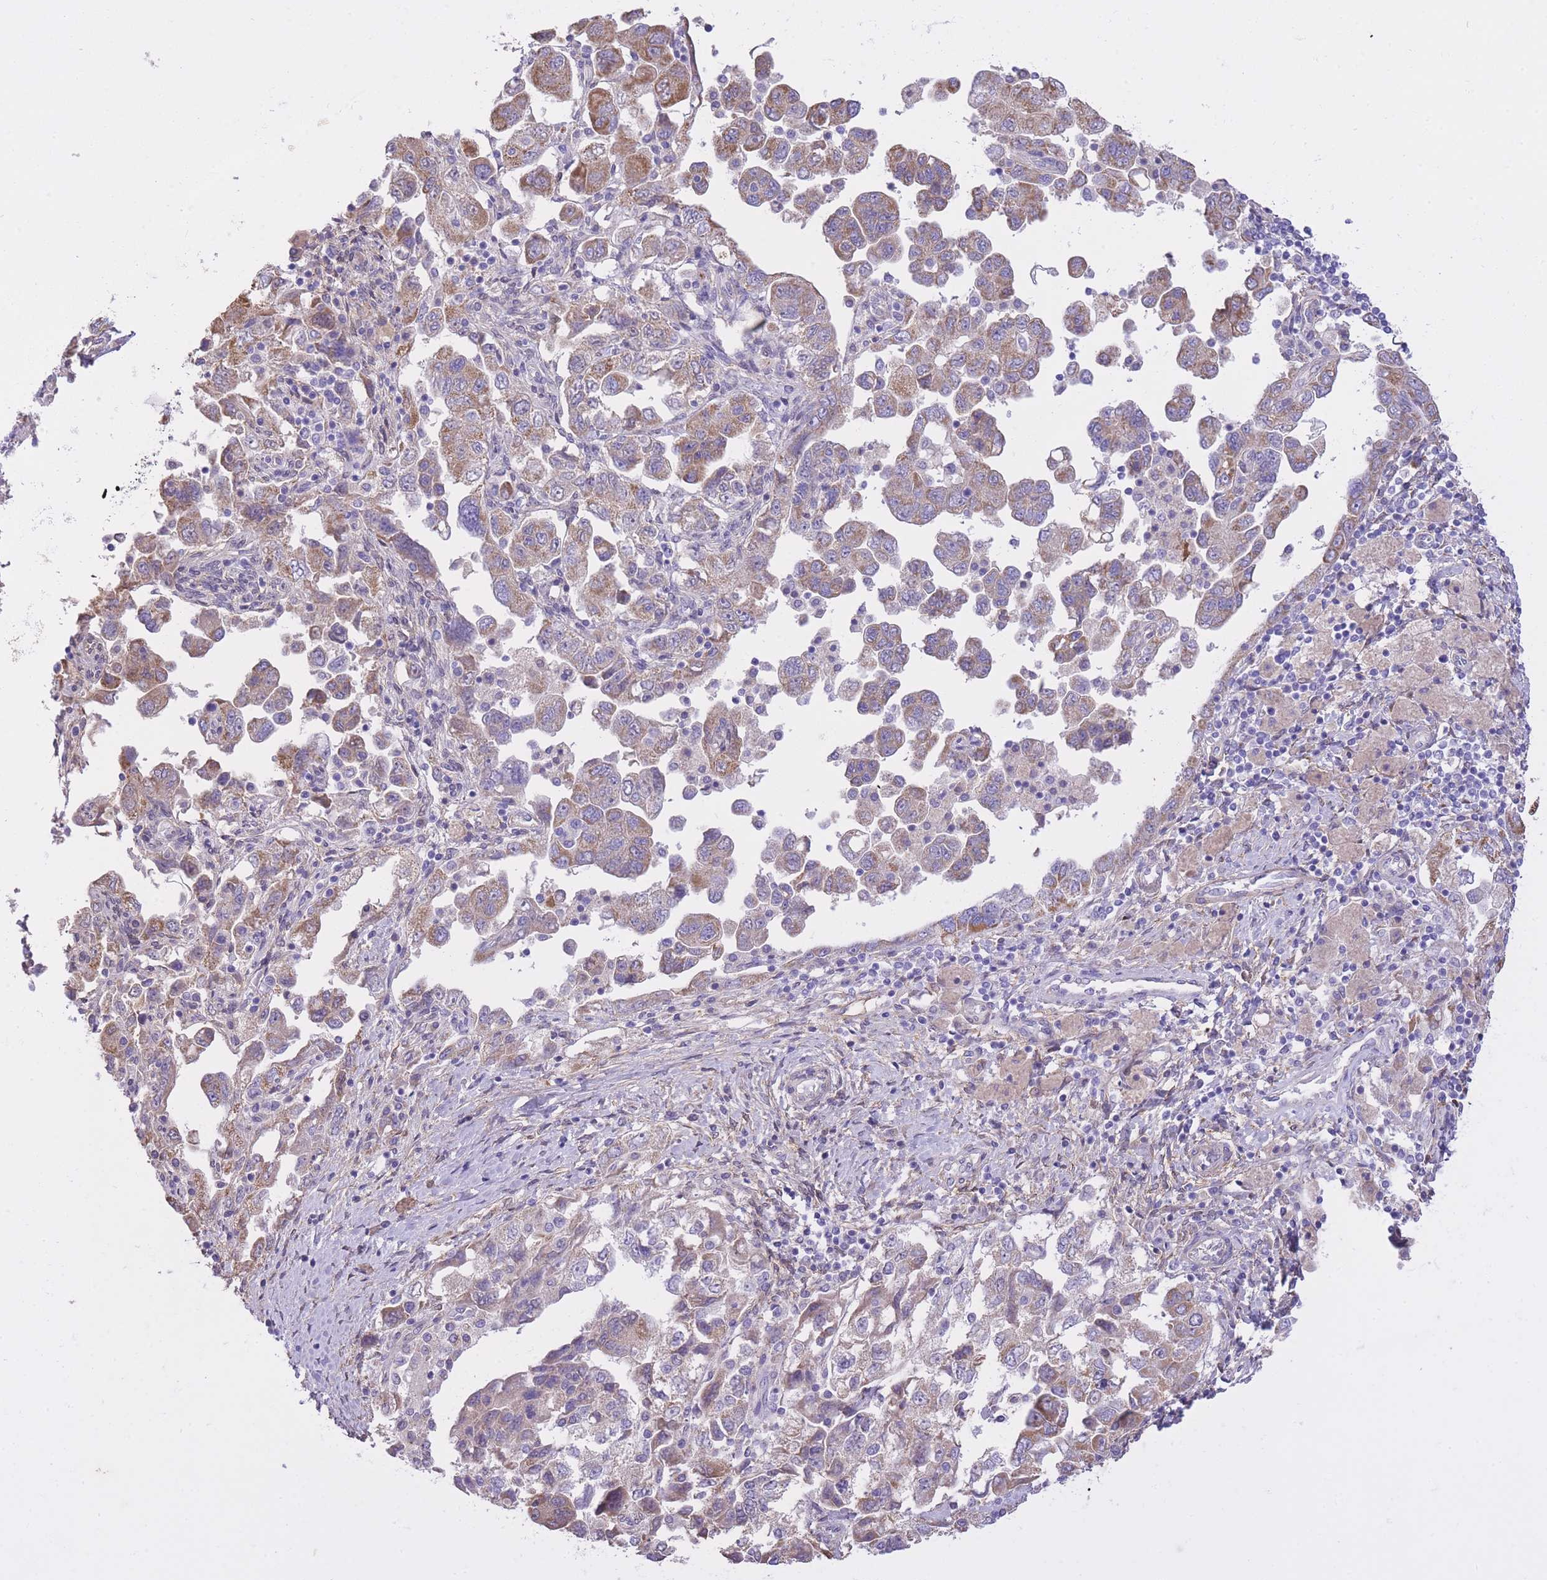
{"staining": {"intensity": "moderate", "quantity": "25%-75%", "location": "cytoplasmic/membranous"}, "tissue": "ovarian cancer", "cell_type": "Tumor cells", "image_type": "cancer", "snomed": [{"axis": "morphology", "description": "Carcinoma, NOS"}, {"axis": "morphology", "description": "Cystadenocarcinoma, serous, NOS"}, {"axis": "topography", "description": "Ovary"}], "caption": "High-power microscopy captured an immunohistochemistry (IHC) histopathology image of ovarian serous cystadenocarcinoma, revealing moderate cytoplasmic/membranous positivity in about 25%-75% of tumor cells.", "gene": "PGM1", "patient": {"sex": "female", "age": 69}}